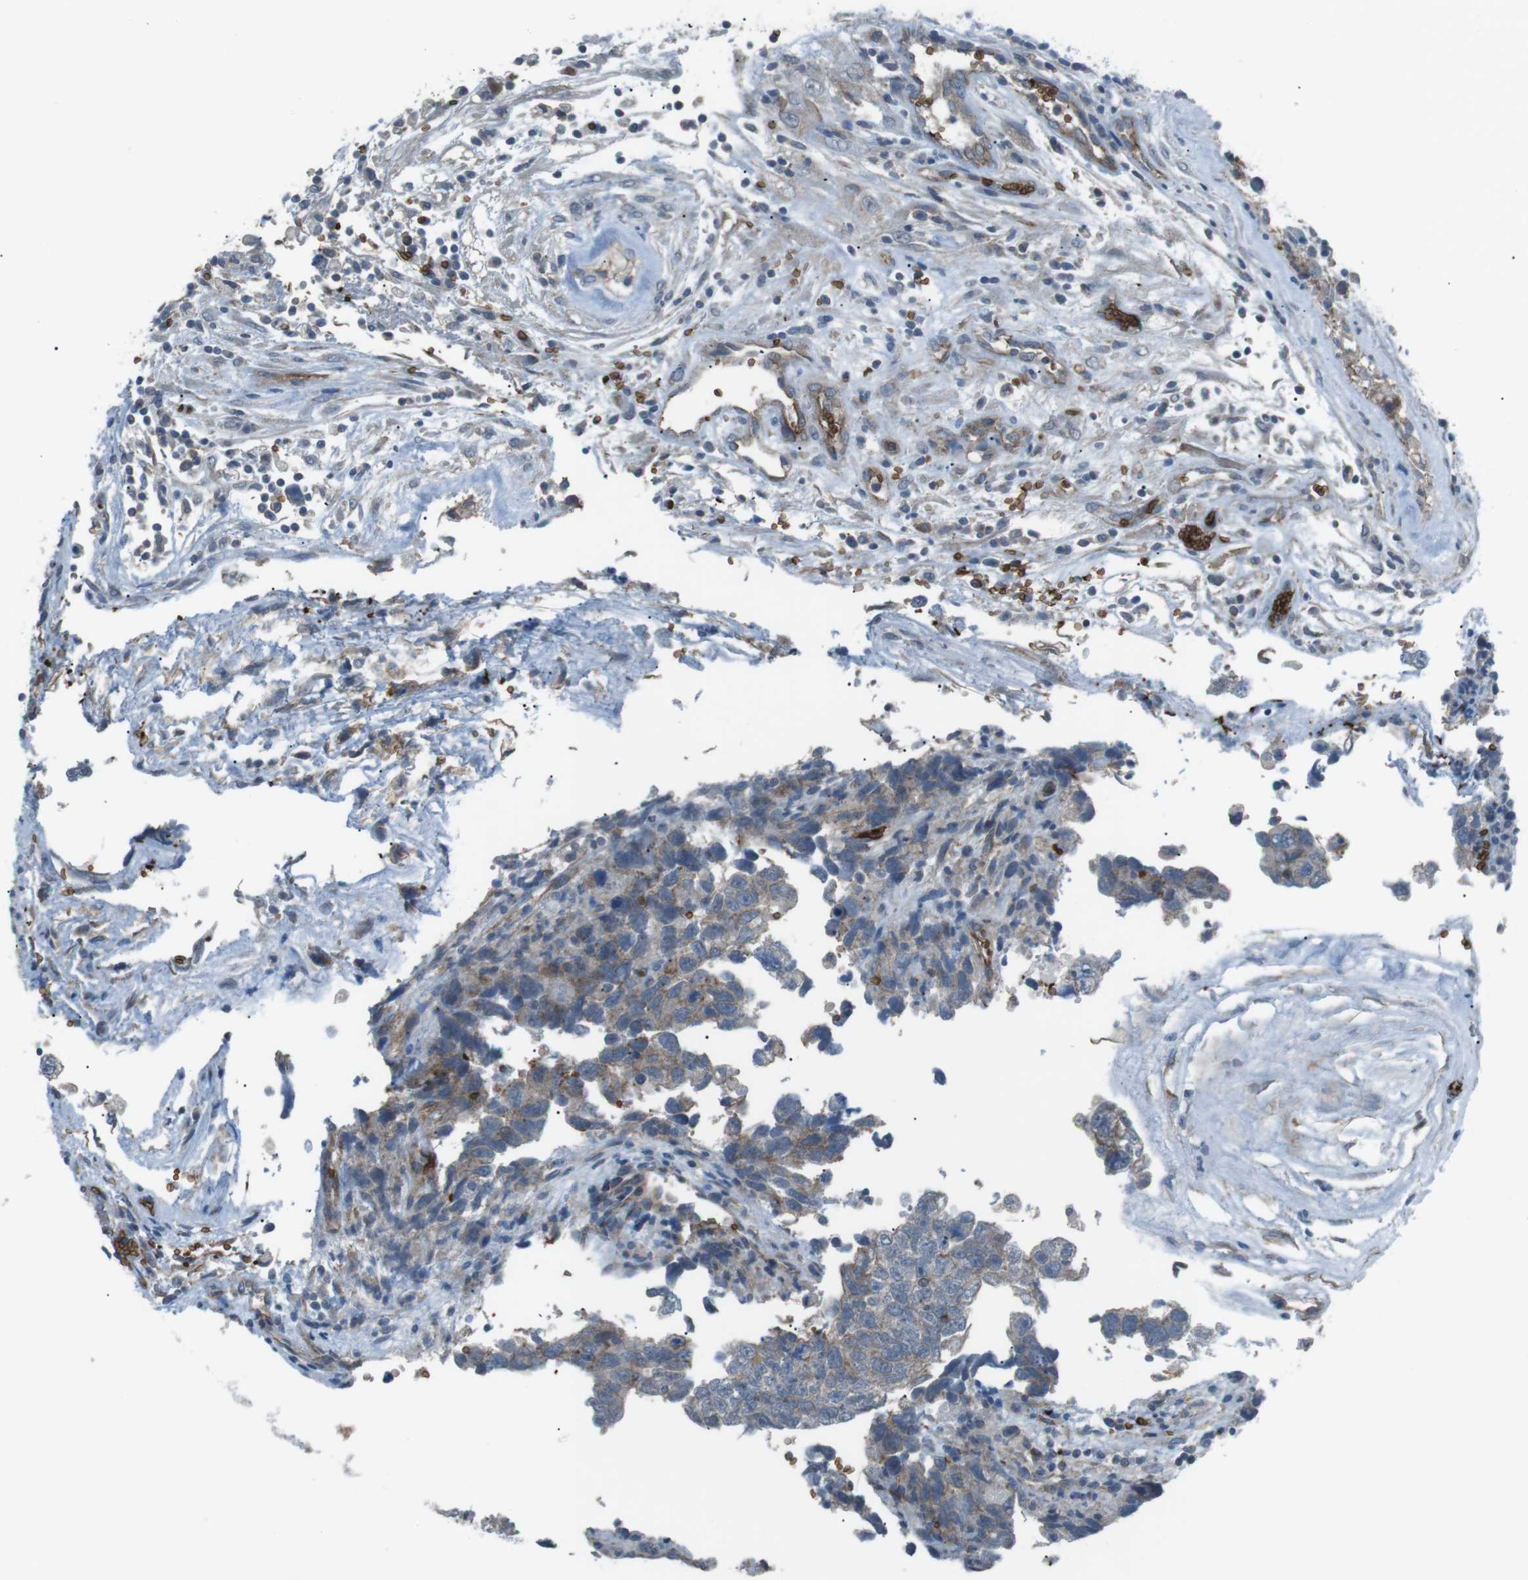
{"staining": {"intensity": "moderate", "quantity": "<25%", "location": "cytoplasmic/membranous"}, "tissue": "testis cancer", "cell_type": "Tumor cells", "image_type": "cancer", "snomed": [{"axis": "morphology", "description": "Carcinoma, Embryonal, NOS"}, {"axis": "topography", "description": "Testis"}], "caption": "Immunohistochemical staining of human testis cancer displays low levels of moderate cytoplasmic/membranous expression in approximately <25% of tumor cells.", "gene": "SPTA1", "patient": {"sex": "male", "age": 36}}